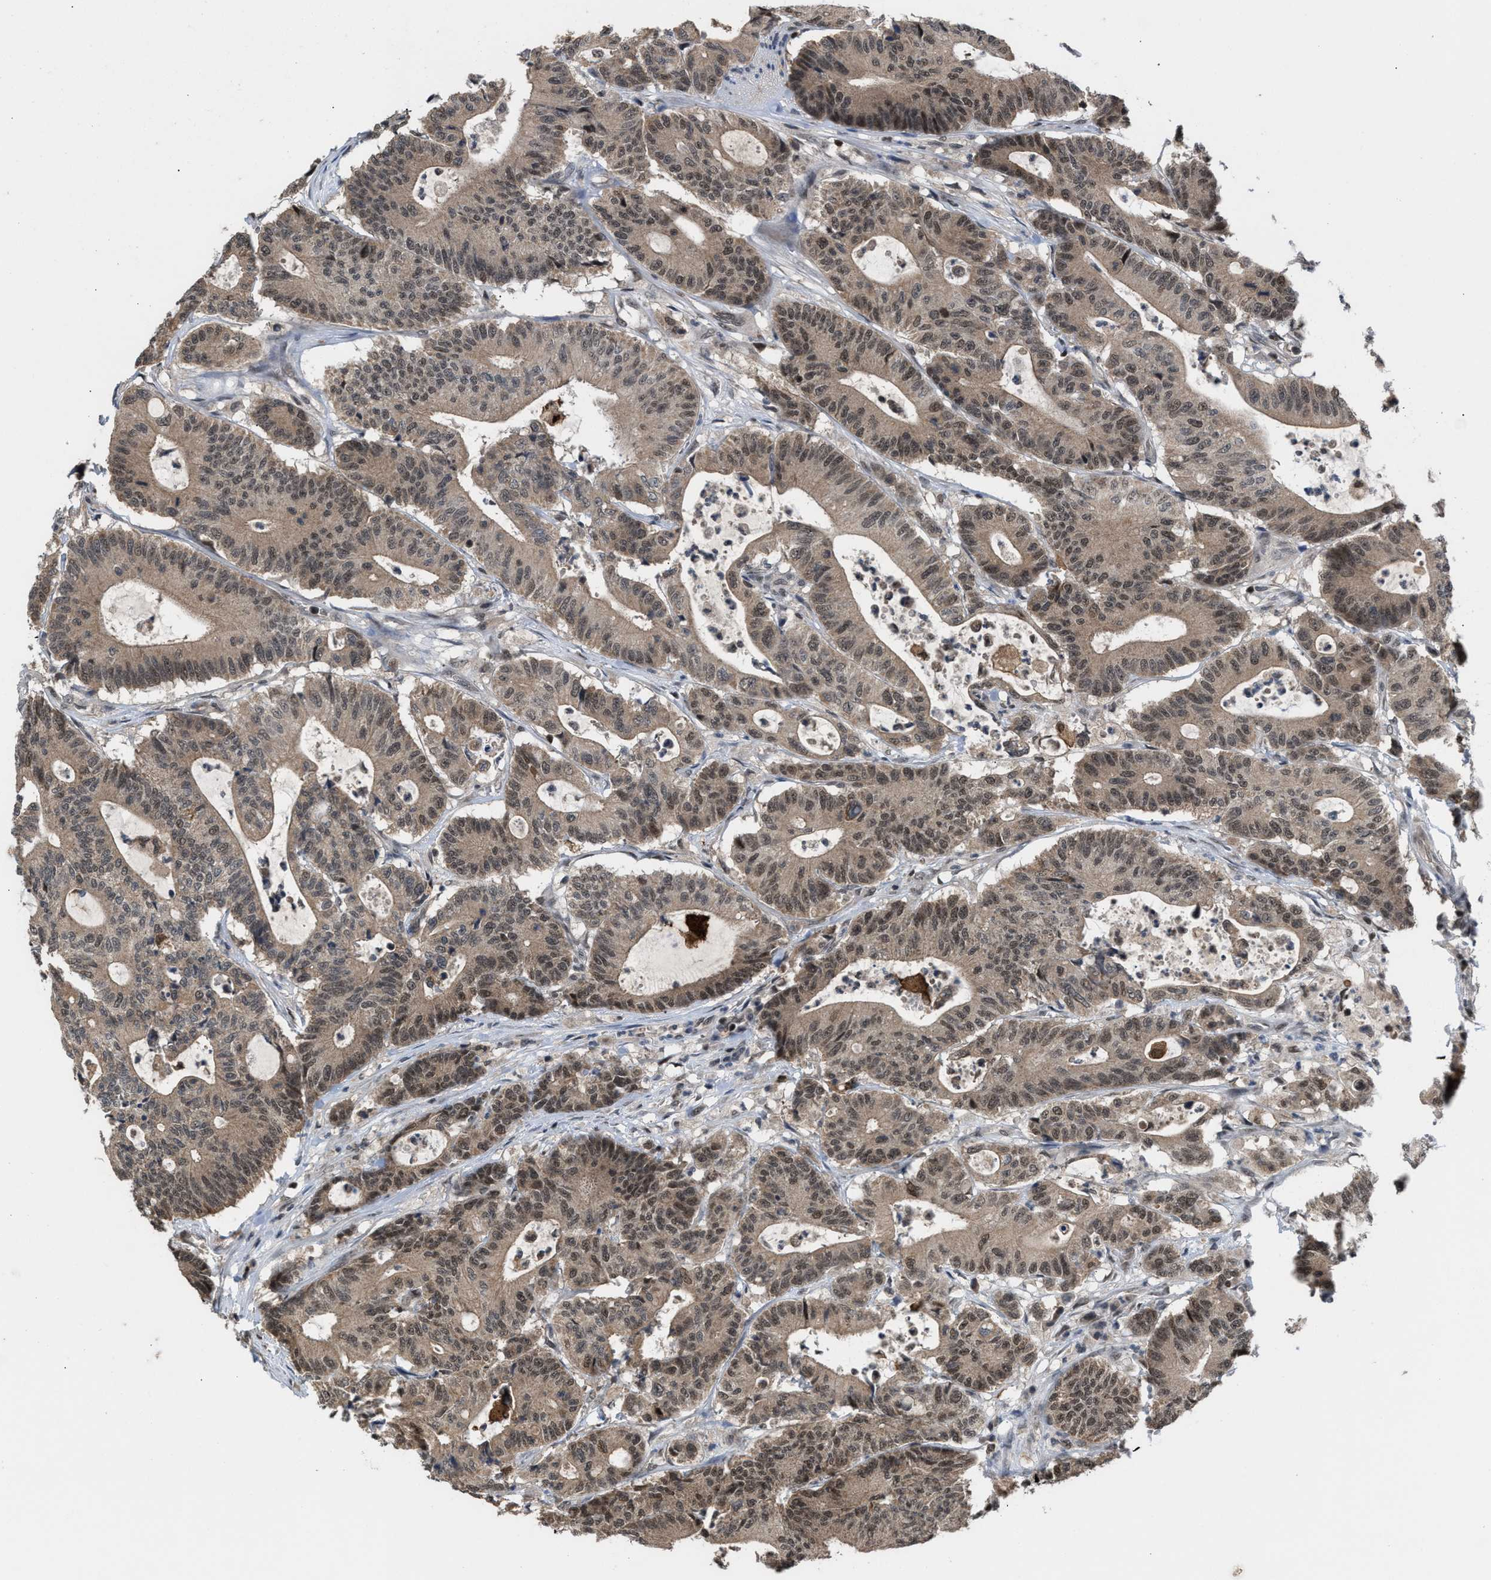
{"staining": {"intensity": "moderate", "quantity": ">75%", "location": "cytoplasmic/membranous,nuclear"}, "tissue": "colorectal cancer", "cell_type": "Tumor cells", "image_type": "cancer", "snomed": [{"axis": "morphology", "description": "Adenocarcinoma, NOS"}, {"axis": "topography", "description": "Colon"}], "caption": "The histopathology image shows a brown stain indicating the presence of a protein in the cytoplasmic/membranous and nuclear of tumor cells in colorectal cancer (adenocarcinoma).", "gene": "C9orf78", "patient": {"sex": "female", "age": 84}}